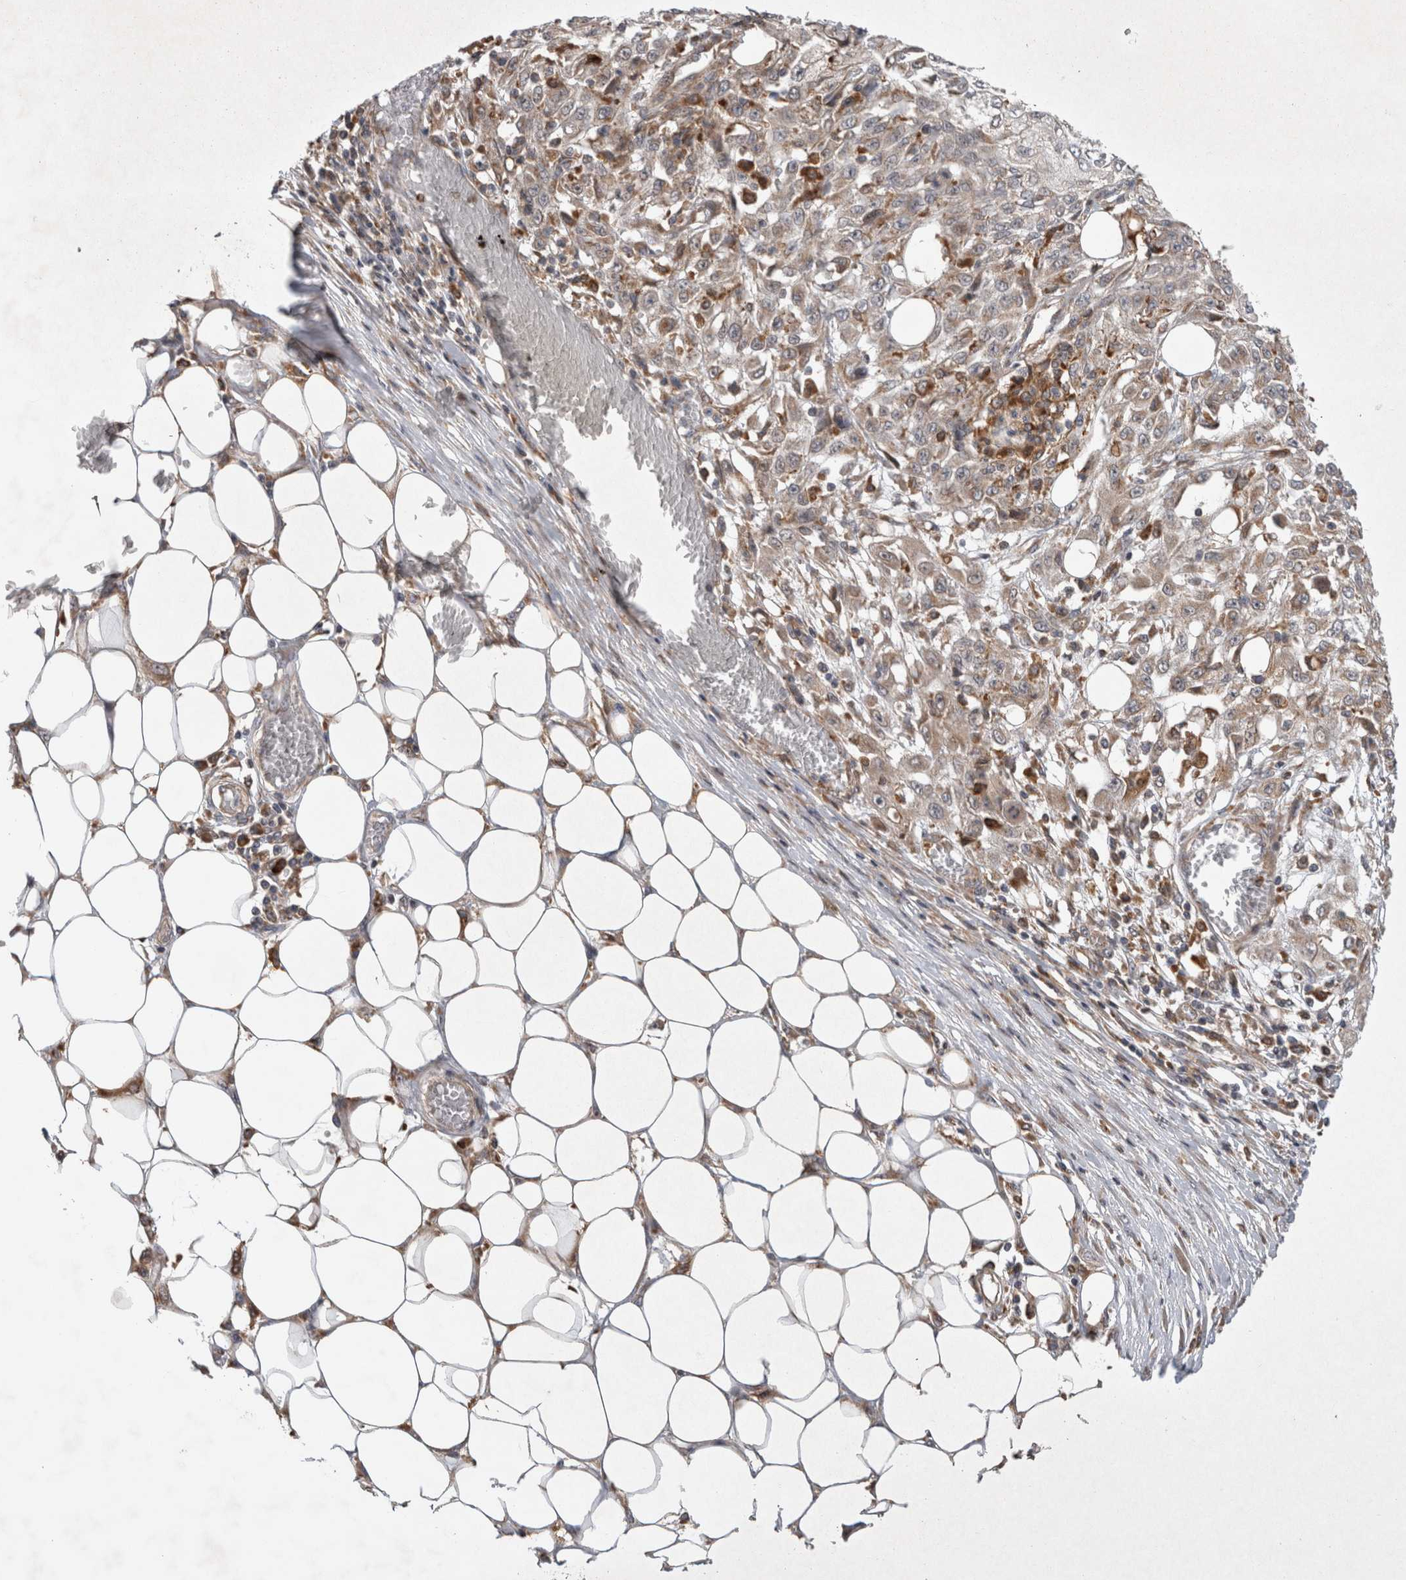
{"staining": {"intensity": "weak", "quantity": ">75%", "location": "cytoplasmic/membranous"}, "tissue": "skin cancer", "cell_type": "Tumor cells", "image_type": "cancer", "snomed": [{"axis": "morphology", "description": "Squamous cell carcinoma, NOS"}, {"axis": "morphology", "description": "Squamous cell carcinoma, metastatic, NOS"}, {"axis": "topography", "description": "Skin"}, {"axis": "topography", "description": "Lymph node"}], "caption": "Metastatic squamous cell carcinoma (skin) stained for a protein (brown) displays weak cytoplasmic/membranous positive expression in about >75% of tumor cells.", "gene": "ADGRL3", "patient": {"sex": "male", "age": 75}}